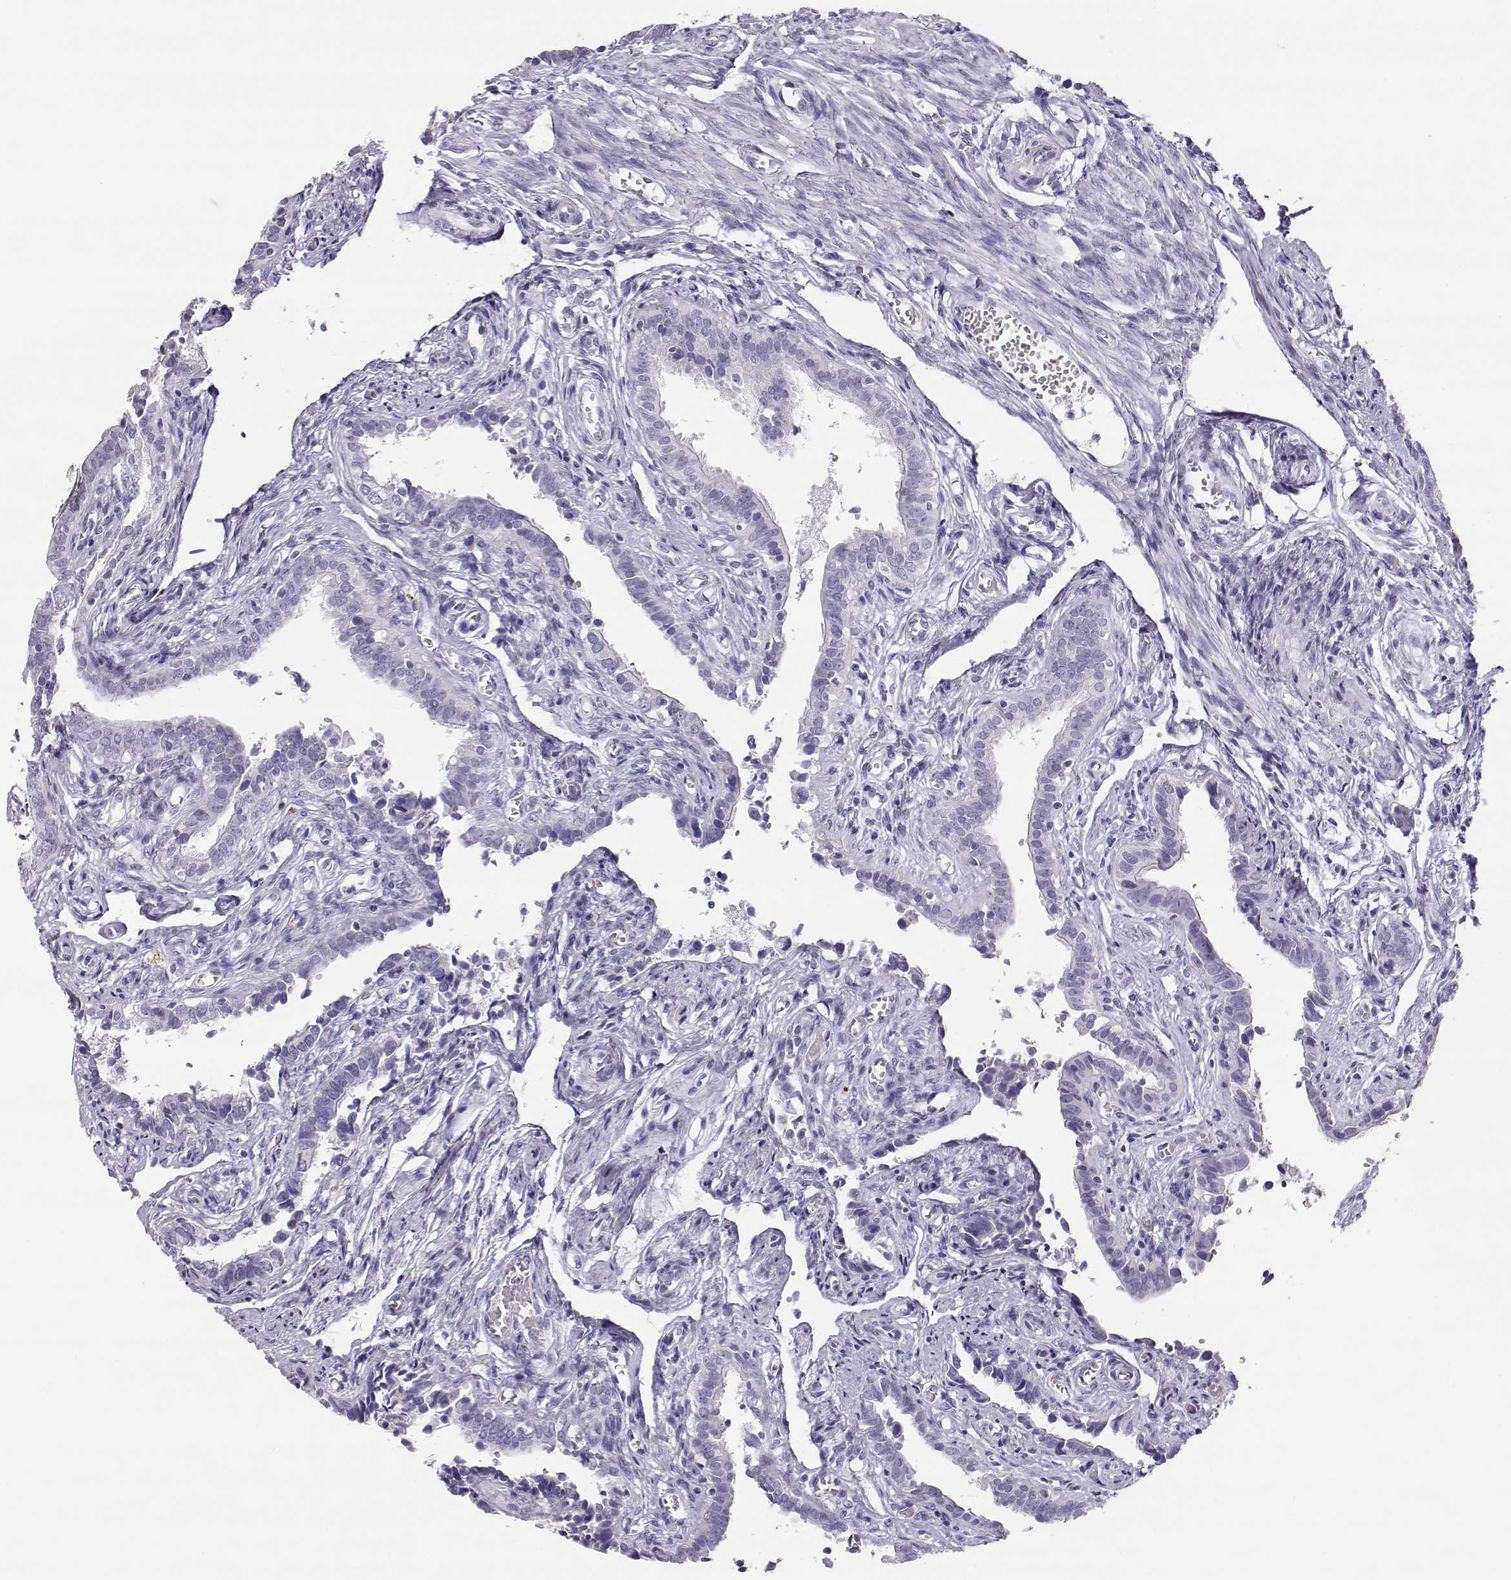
{"staining": {"intensity": "negative", "quantity": "none", "location": "none"}, "tissue": "fallopian tube", "cell_type": "Glandular cells", "image_type": "normal", "snomed": [{"axis": "morphology", "description": "Normal tissue, NOS"}, {"axis": "morphology", "description": "Carcinoma, endometroid"}, {"axis": "topography", "description": "Fallopian tube"}, {"axis": "topography", "description": "Ovary"}], "caption": "This is an immunohistochemistry (IHC) photomicrograph of benign fallopian tube. There is no positivity in glandular cells.", "gene": "LEPR", "patient": {"sex": "female", "age": 42}}